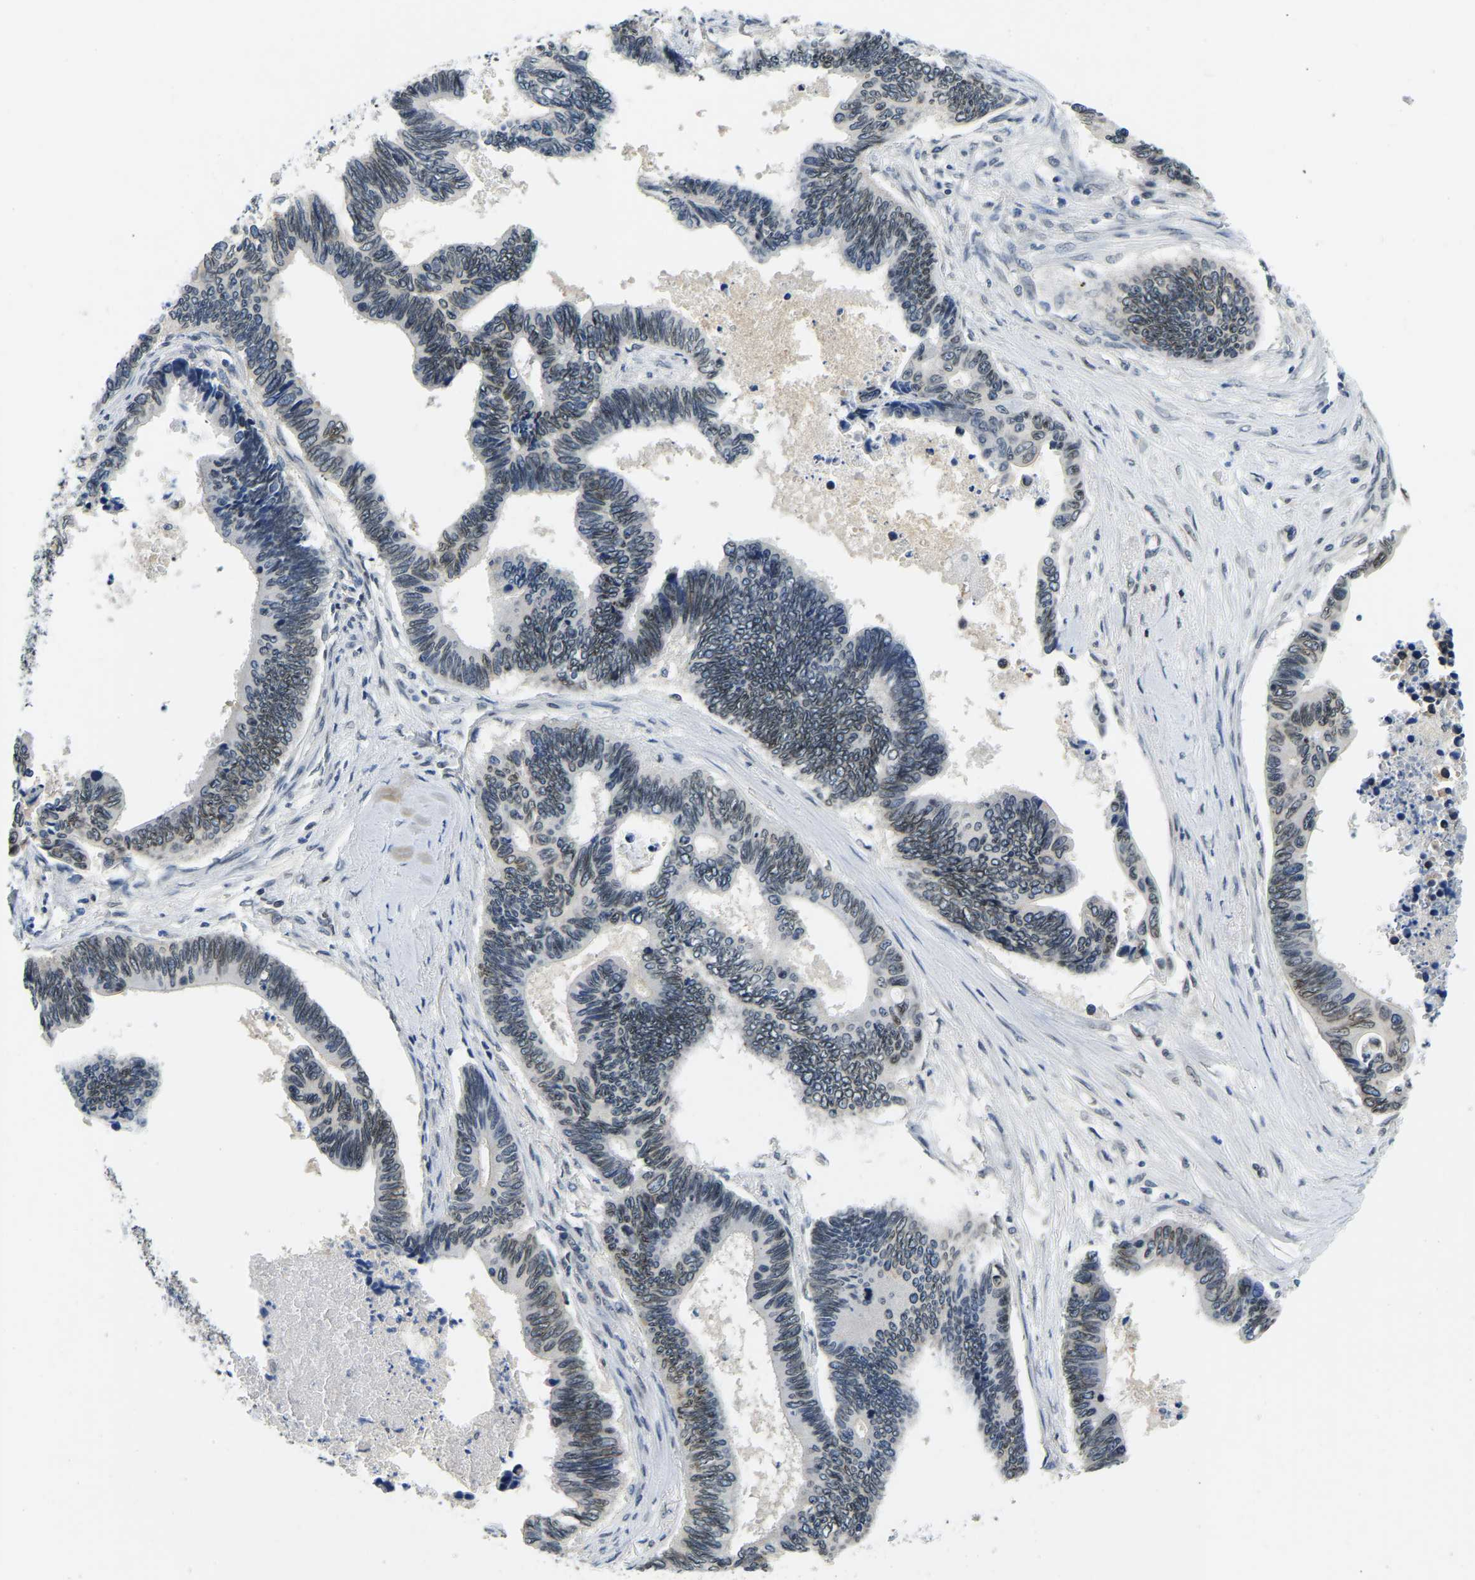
{"staining": {"intensity": "weak", "quantity": "<25%", "location": "cytoplasmic/membranous,nuclear"}, "tissue": "pancreatic cancer", "cell_type": "Tumor cells", "image_type": "cancer", "snomed": [{"axis": "morphology", "description": "Adenocarcinoma, NOS"}, {"axis": "topography", "description": "Pancreas"}], "caption": "Pancreatic cancer stained for a protein using IHC displays no positivity tumor cells.", "gene": "RANBP2", "patient": {"sex": "female", "age": 70}}